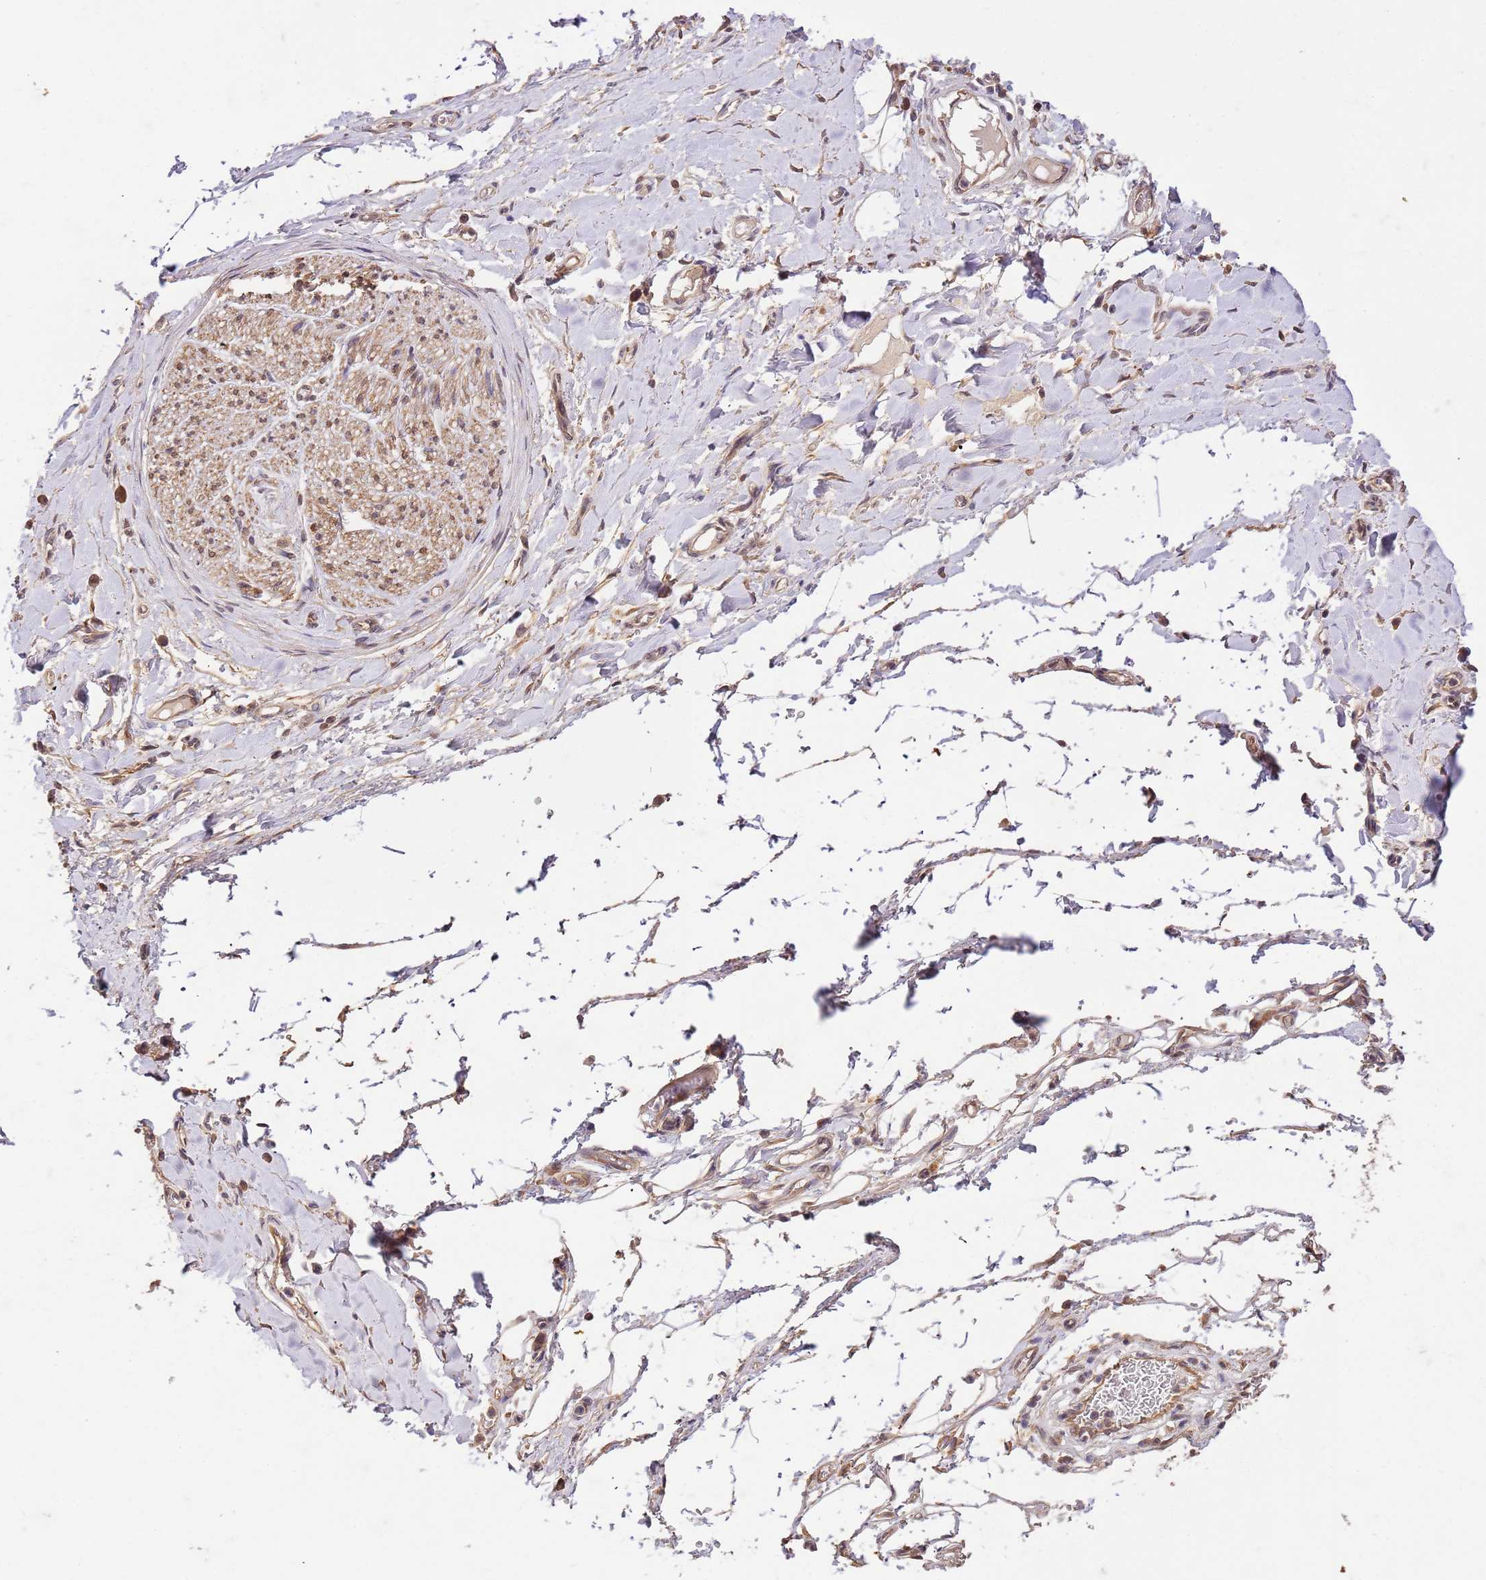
{"staining": {"intensity": "moderate", "quantity": "25%-75%", "location": "cytoplasmic/membranous"}, "tissue": "adipose tissue", "cell_type": "Adipocytes", "image_type": "normal", "snomed": [{"axis": "morphology", "description": "Normal tissue, NOS"}, {"axis": "morphology", "description": "Adenocarcinoma, NOS"}, {"axis": "topography", "description": "Stomach, upper"}, {"axis": "topography", "description": "Peripheral nerve tissue"}], "caption": "Immunohistochemical staining of normal adipose tissue displays 25%-75% levels of moderate cytoplasmic/membranous protein positivity in approximately 25%-75% of adipocytes.", "gene": "UBE3A", "patient": {"sex": "male", "age": 62}}